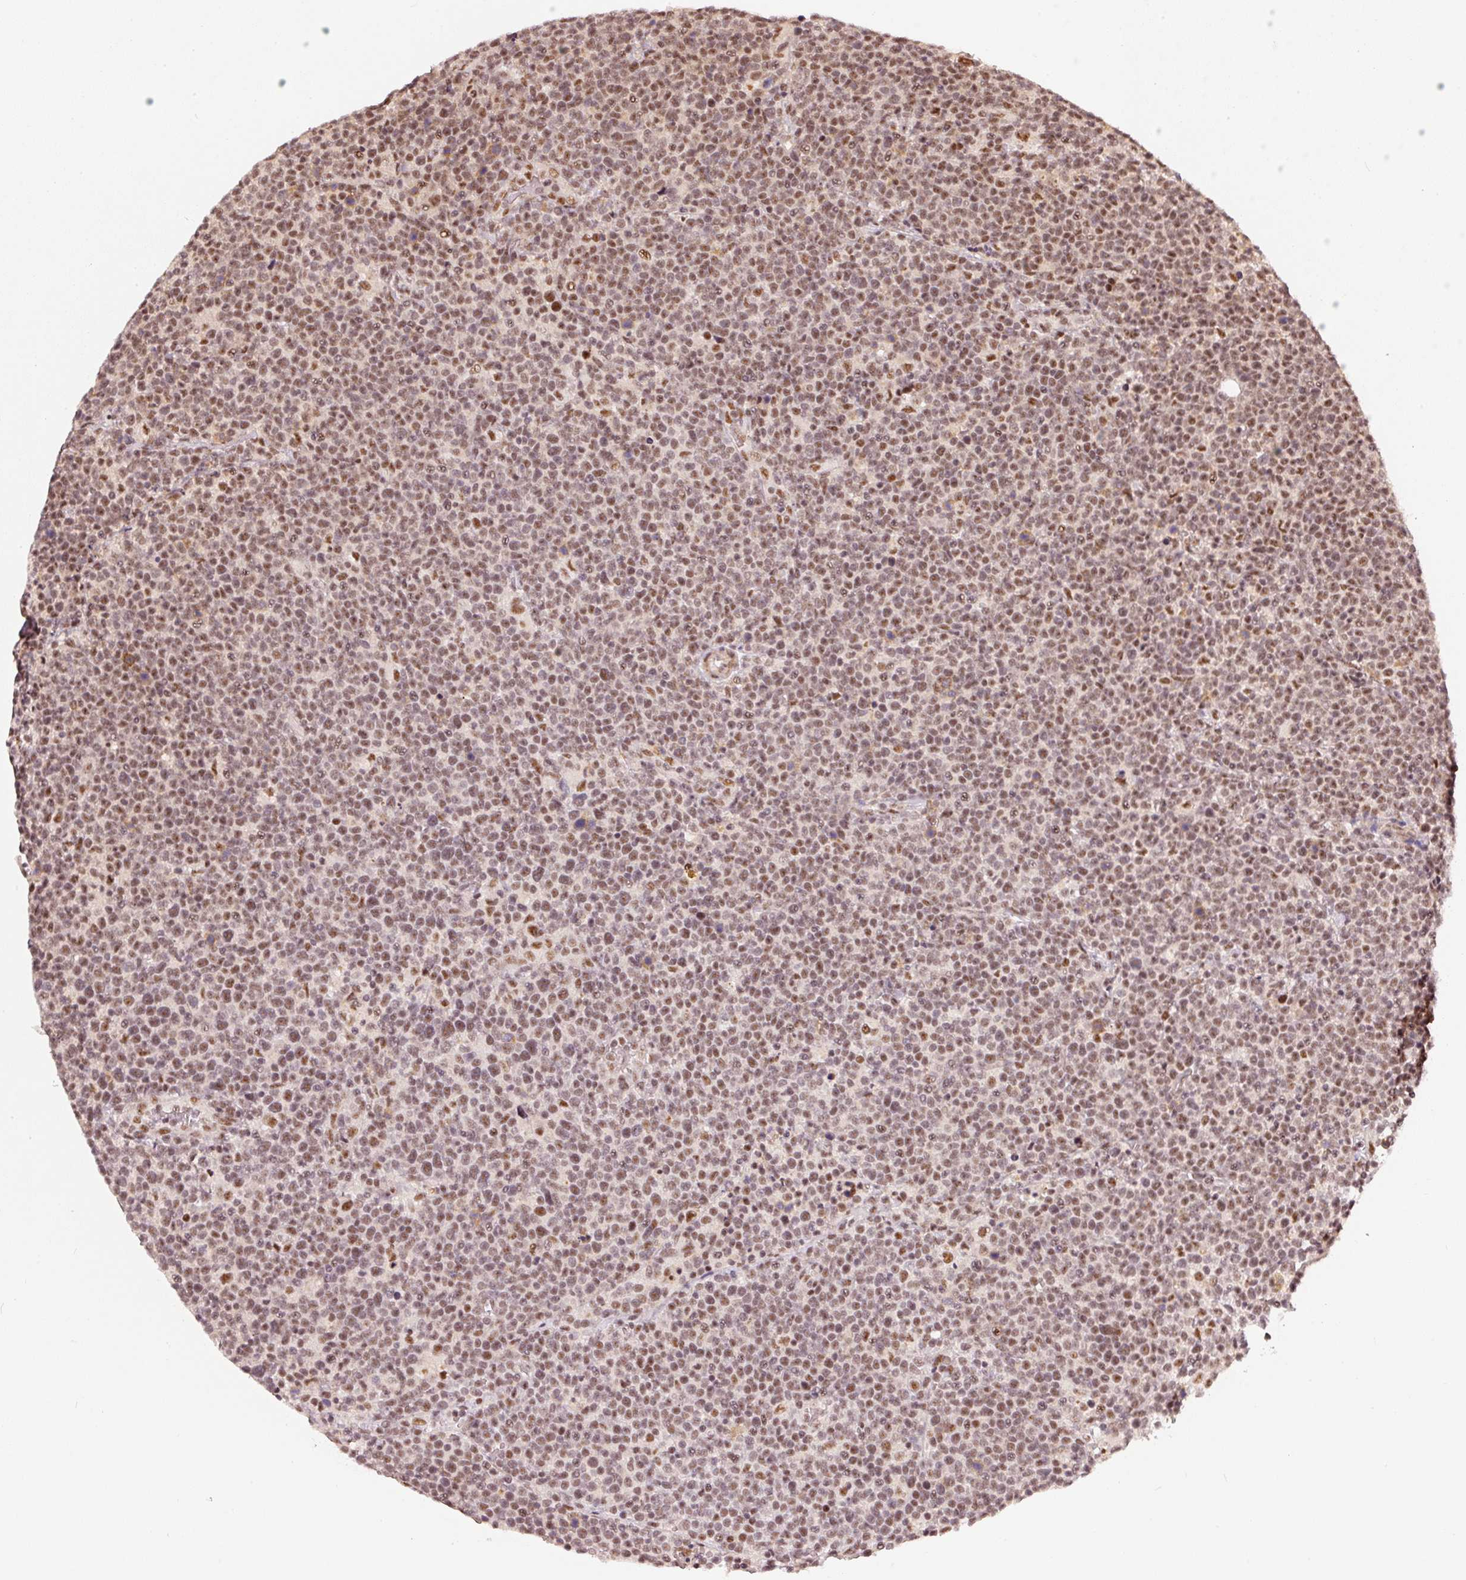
{"staining": {"intensity": "moderate", "quantity": ">75%", "location": "nuclear"}, "tissue": "lymphoma", "cell_type": "Tumor cells", "image_type": "cancer", "snomed": [{"axis": "morphology", "description": "Malignant lymphoma, non-Hodgkin's type, High grade"}, {"axis": "topography", "description": "Lymph node"}], "caption": "A high-resolution image shows immunohistochemistry staining of malignant lymphoma, non-Hodgkin's type (high-grade), which exhibits moderate nuclear positivity in about >75% of tumor cells.", "gene": "THOC6", "patient": {"sex": "male", "age": 61}}